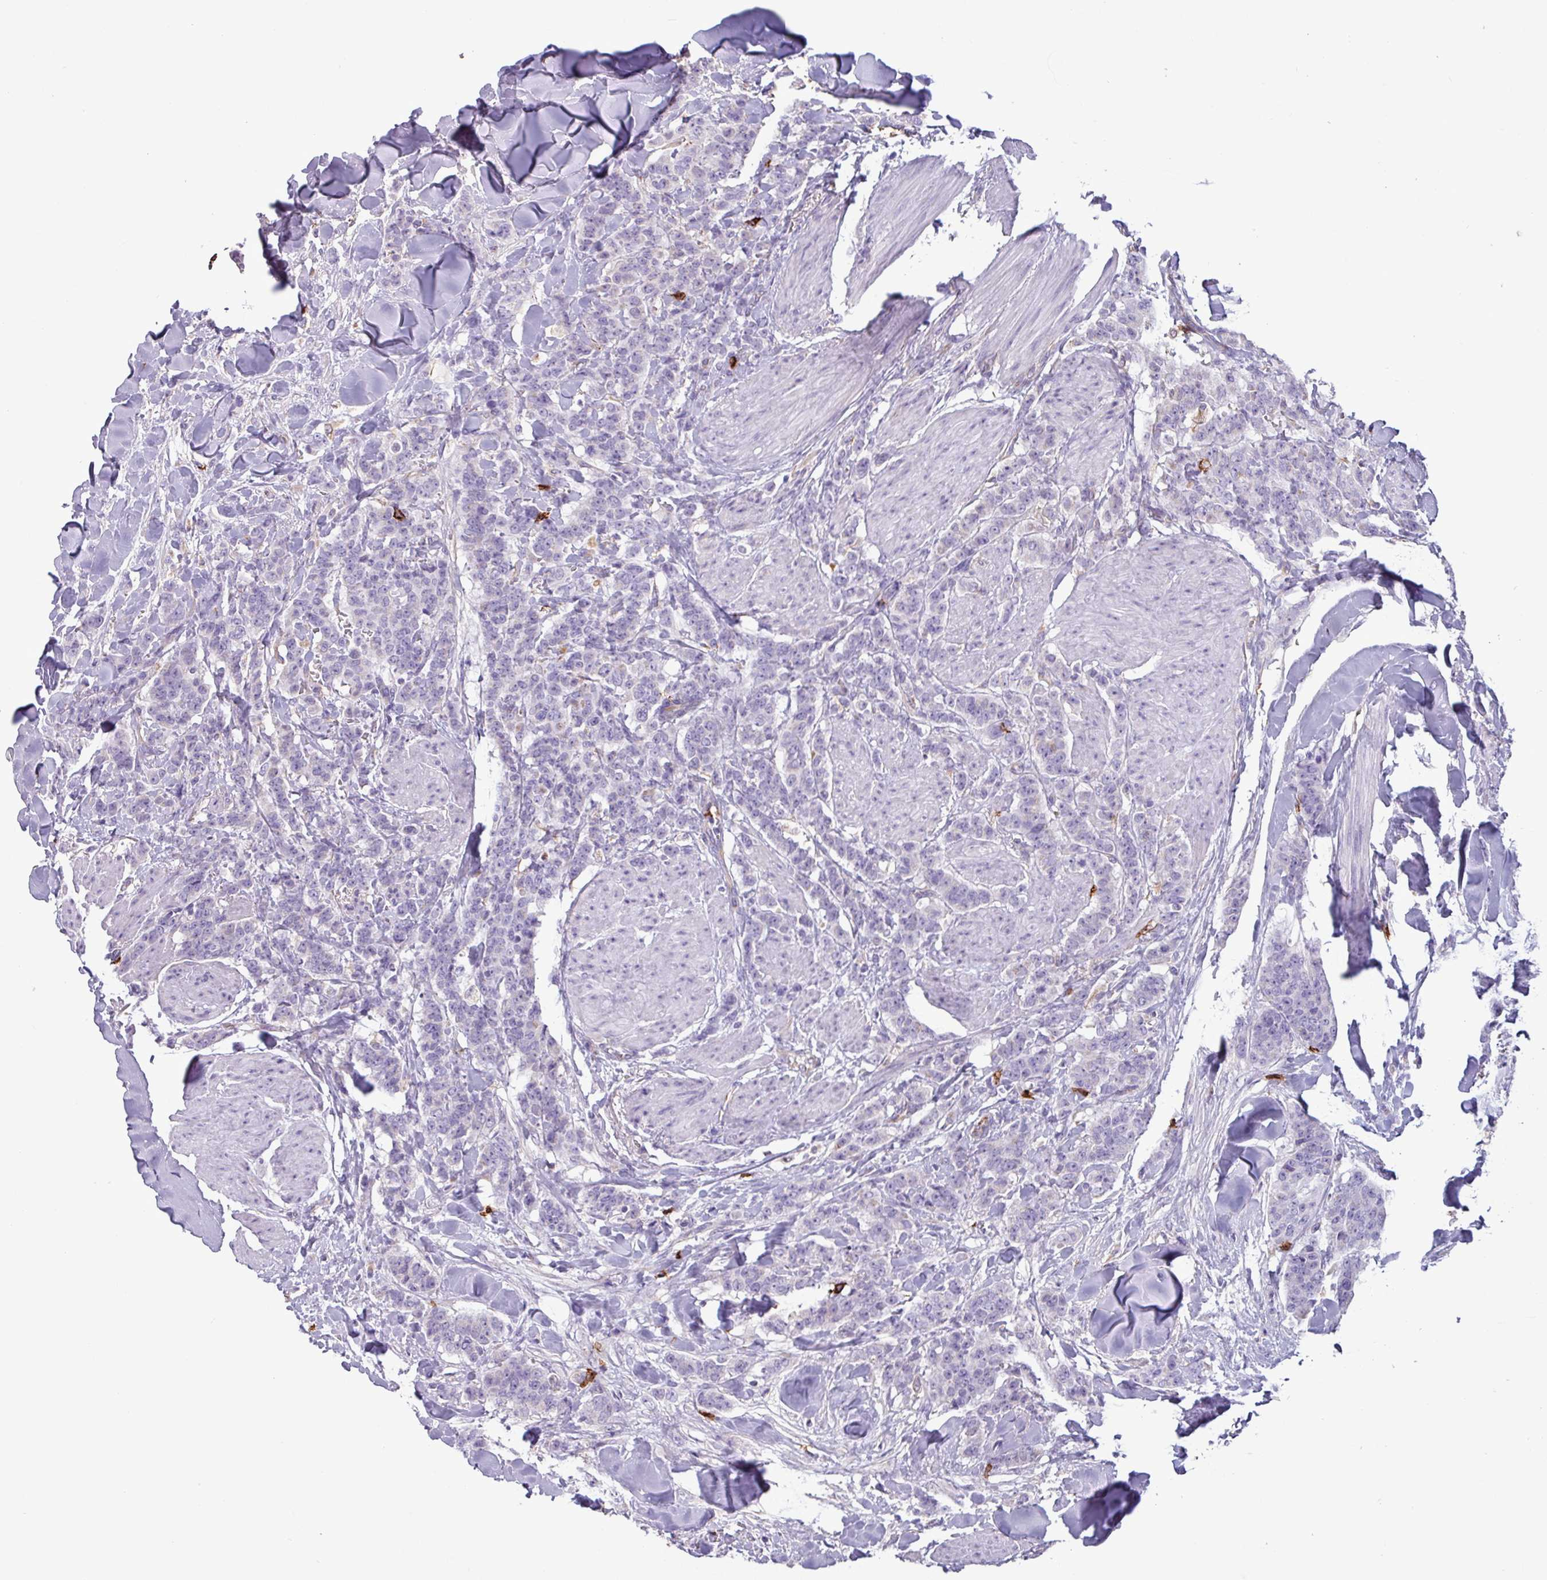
{"staining": {"intensity": "negative", "quantity": "none", "location": "none"}, "tissue": "breast cancer", "cell_type": "Tumor cells", "image_type": "cancer", "snomed": [{"axis": "morphology", "description": "Duct carcinoma"}, {"axis": "topography", "description": "Breast"}], "caption": "Tumor cells show no significant protein expression in breast cancer. (Stains: DAB (3,3'-diaminobenzidine) immunohistochemistry with hematoxylin counter stain, Microscopy: brightfield microscopy at high magnification).", "gene": "CD8A", "patient": {"sex": "female", "age": 40}}